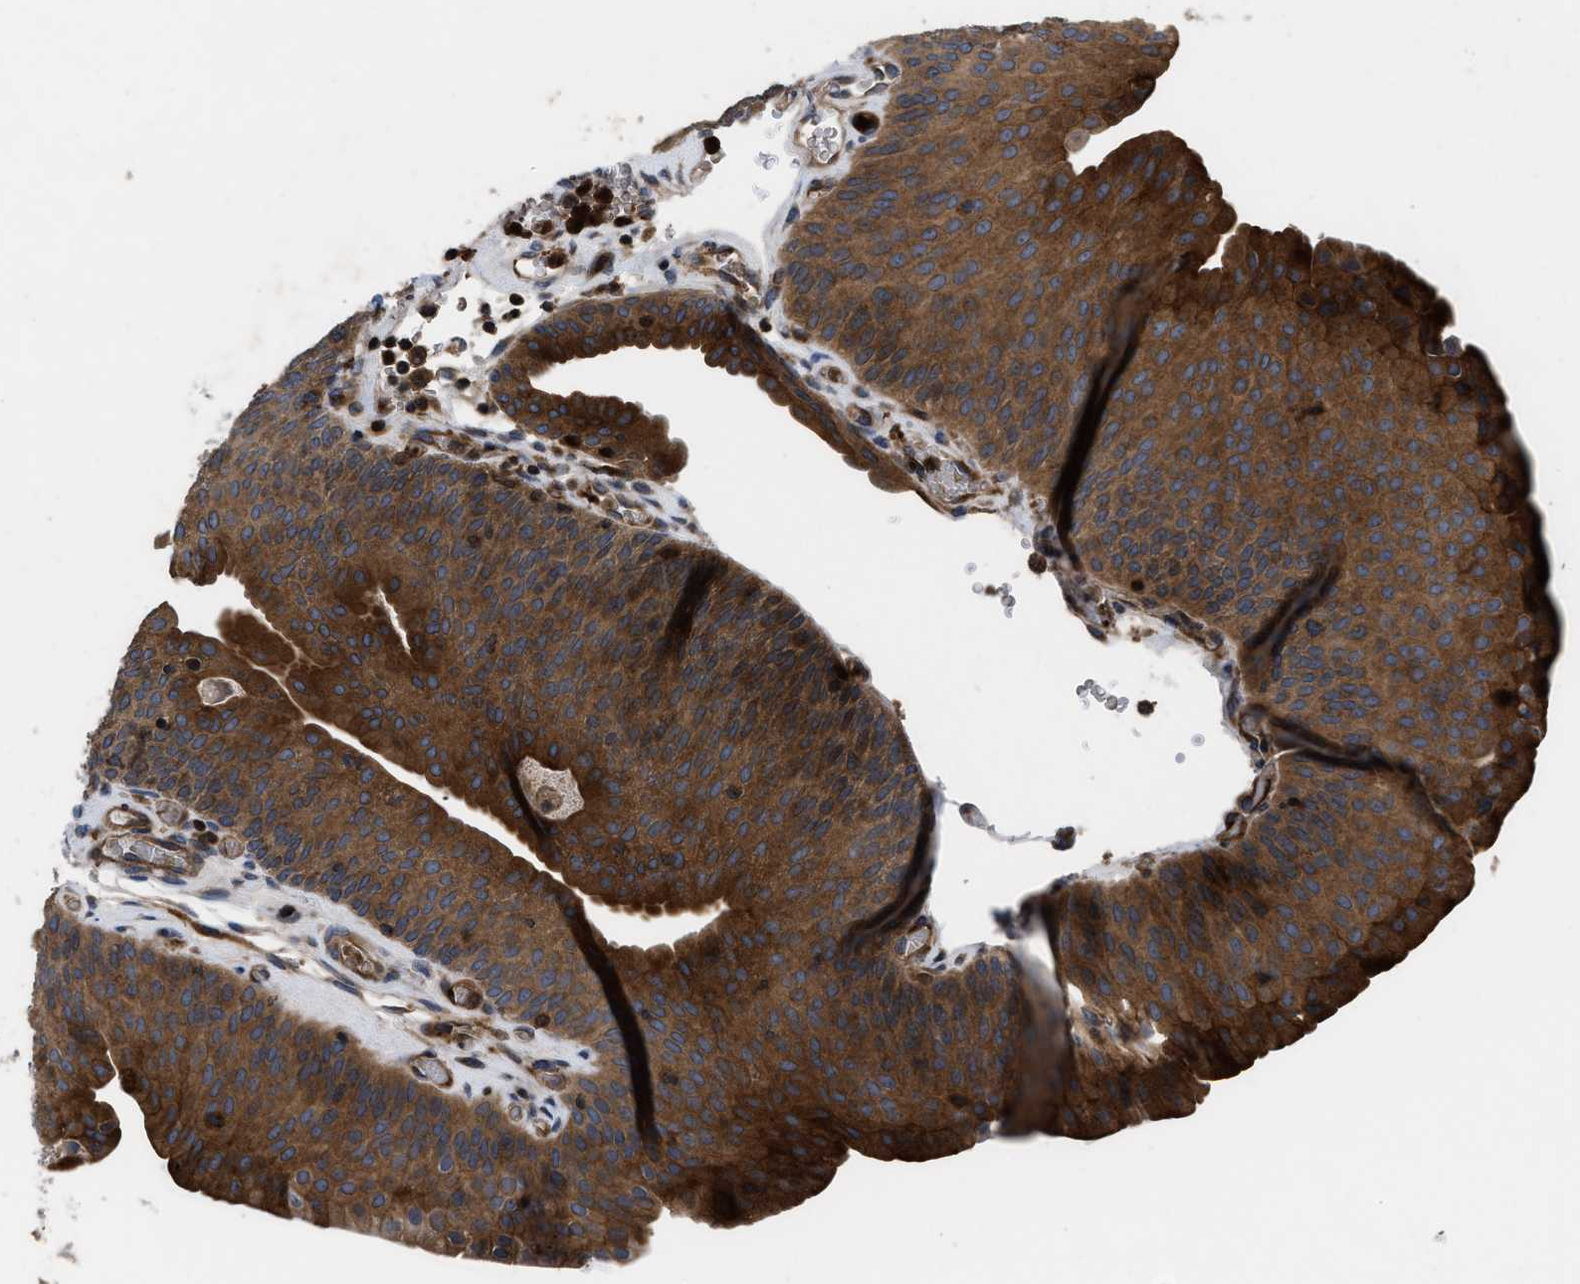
{"staining": {"intensity": "strong", "quantity": ">75%", "location": "cytoplasmic/membranous"}, "tissue": "urothelial cancer", "cell_type": "Tumor cells", "image_type": "cancer", "snomed": [{"axis": "morphology", "description": "Urothelial carcinoma, Low grade"}, {"axis": "morphology", "description": "Urothelial carcinoma, High grade"}, {"axis": "topography", "description": "Urinary bladder"}], "caption": "Immunohistochemical staining of human low-grade urothelial carcinoma displays high levels of strong cytoplasmic/membranous protein expression in approximately >75% of tumor cells. The protein of interest is stained brown, and the nuclei are stained in blue (DAB (3,3'-diaminobenzidine) IHC with brightfield microscopy, high magnification).", "gene": "YBEY", "patient": {"sex": "male", "age": 35}}